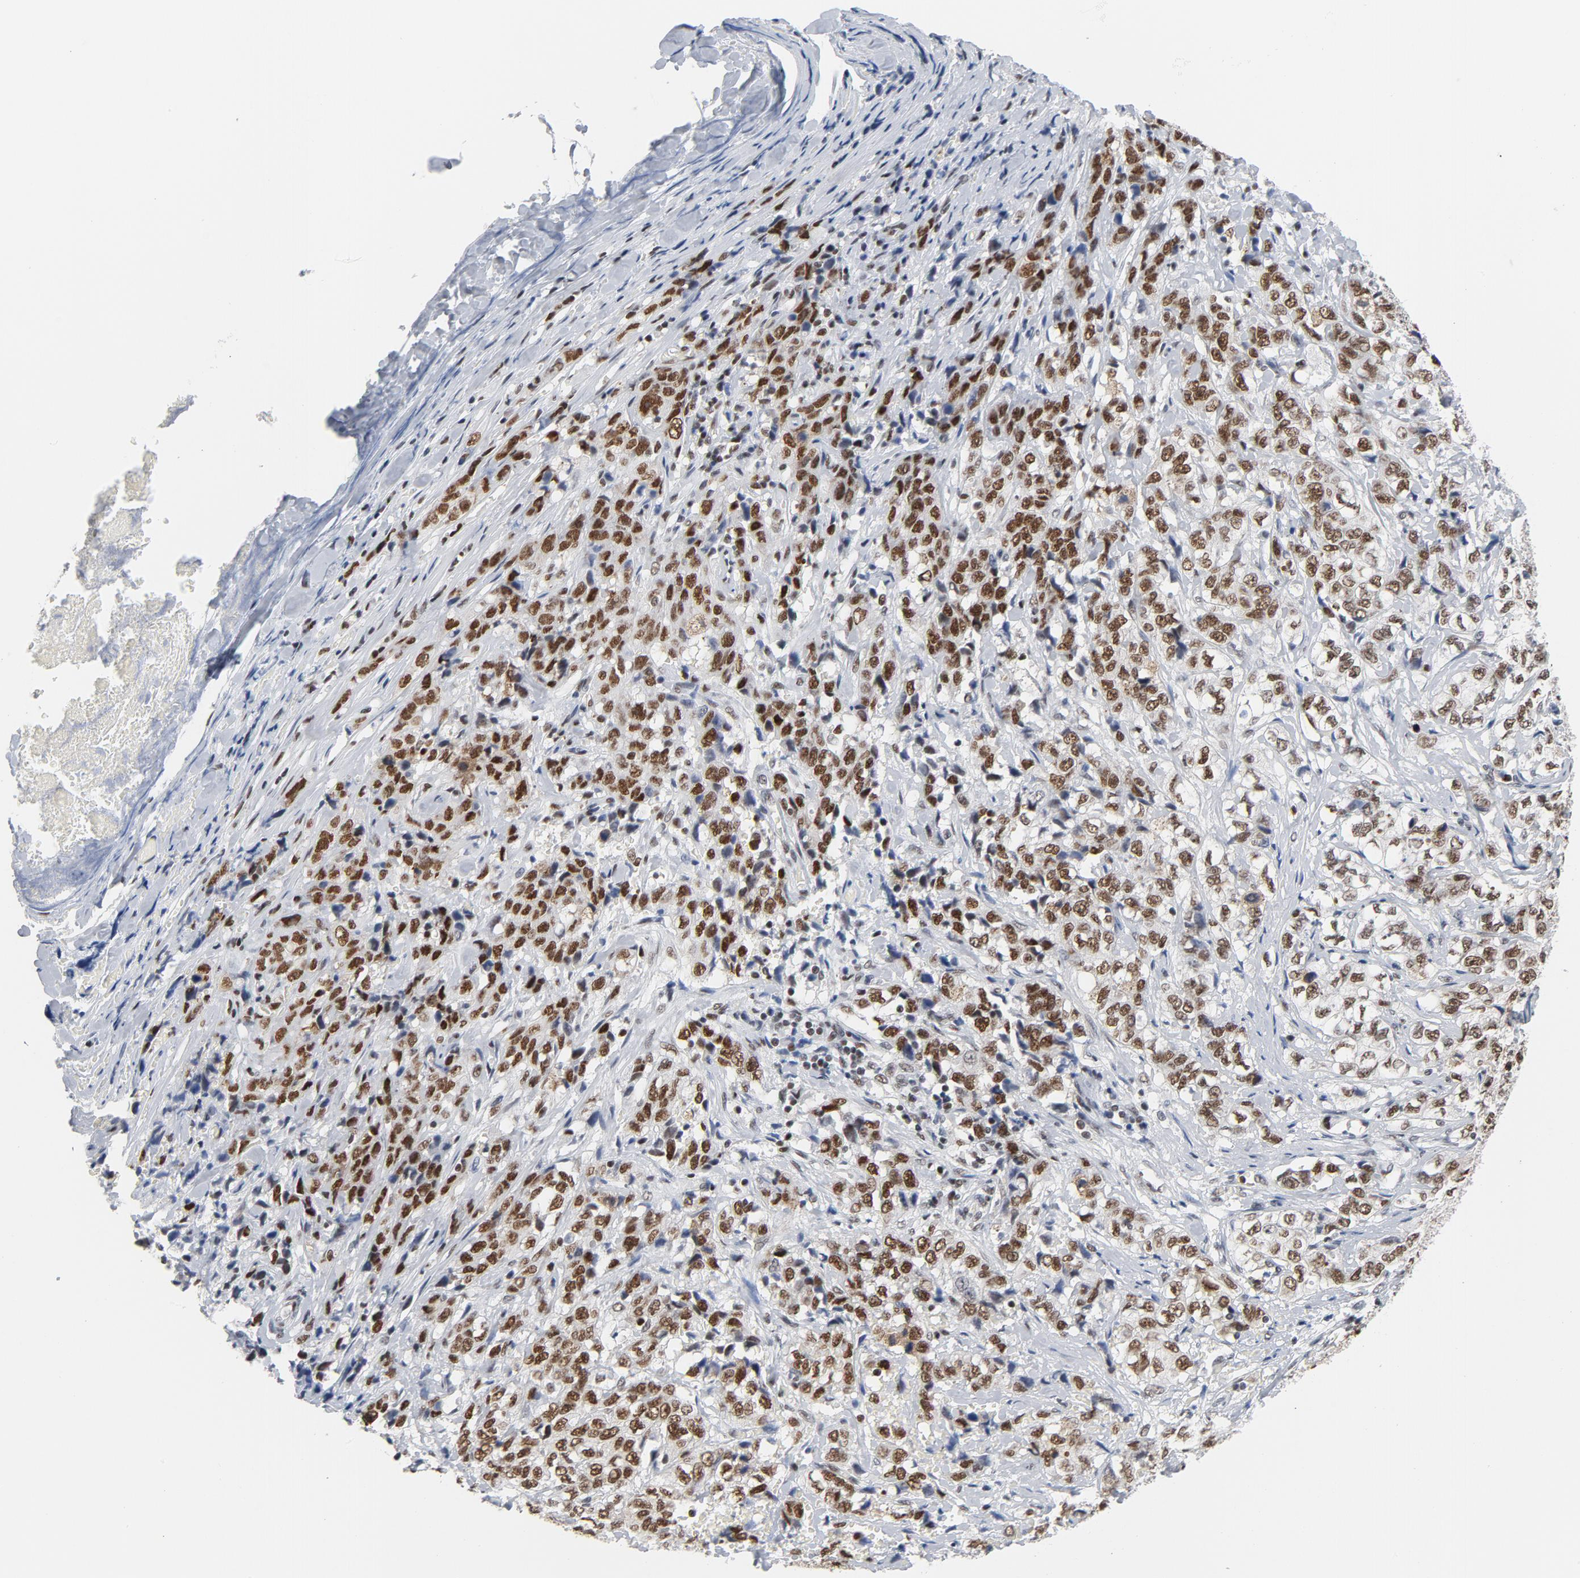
{"staining": {"intensity": "moderate", "quantity": ">75%", "location": "nuclear"}, "tissue": "stomach cancer", "cell_type": "Tumor cells", "image_type": "cancer", "snomed": [{"axis": "morphology", "description": "Adenocarcinoma, NOS"}, {"axis": "topography", "description": "Stomach"}], "caption": "IHC of stomach adenocarcinoma demonstrates medium levels of moderate nuclear positivity in approximately >75% of tumor cells.", "gene": "CSTF2", "patient": {"sex": "male", "age": 48}}